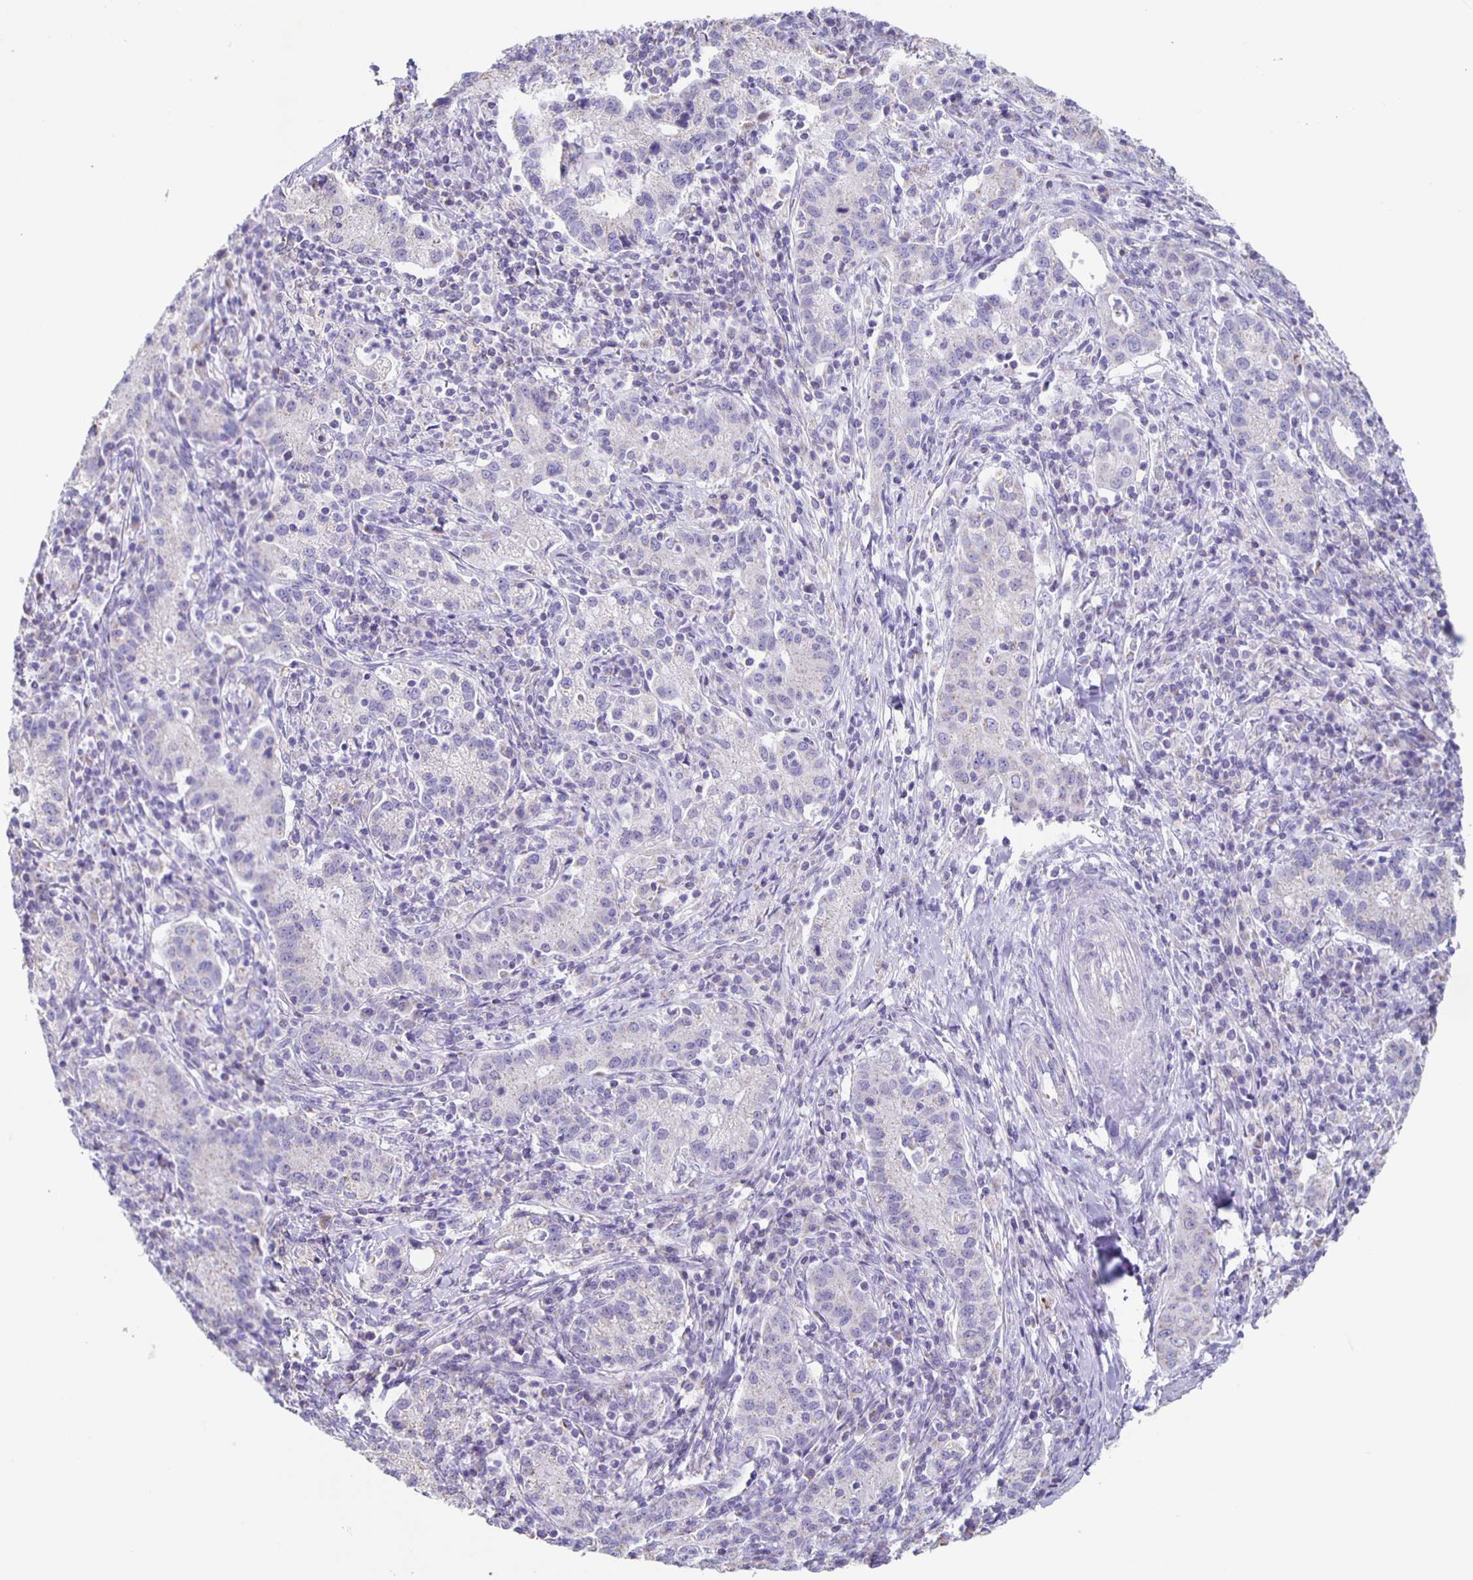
{"staining": {"intensity": "negative", "quantity": "none", "location": "none"}, "tissue": "cervical cancer", "cell_type": "Tumor cells", "image_type": "cancer", "snomed": [{"axis": "morphology", "description": "Normal tissue, NOS"}, {"axis": "morphology", "description": "Adenocarcinoma, NOS"}, {"axis": "topography", "description": "Cervix"}], "caption": "IHC image of neoplastic tissue: human adenocarcinoma (cervical) stained with DAB shows no significant protein staining in tumor cells. (Stains: DAB immunohistochemistry (IHC) with hematoxylin counter stain, Microscopy: brightfield microscopy at high magnification).", "gene": "TPPP", "patient": {"sex": "female", "age": 44}}